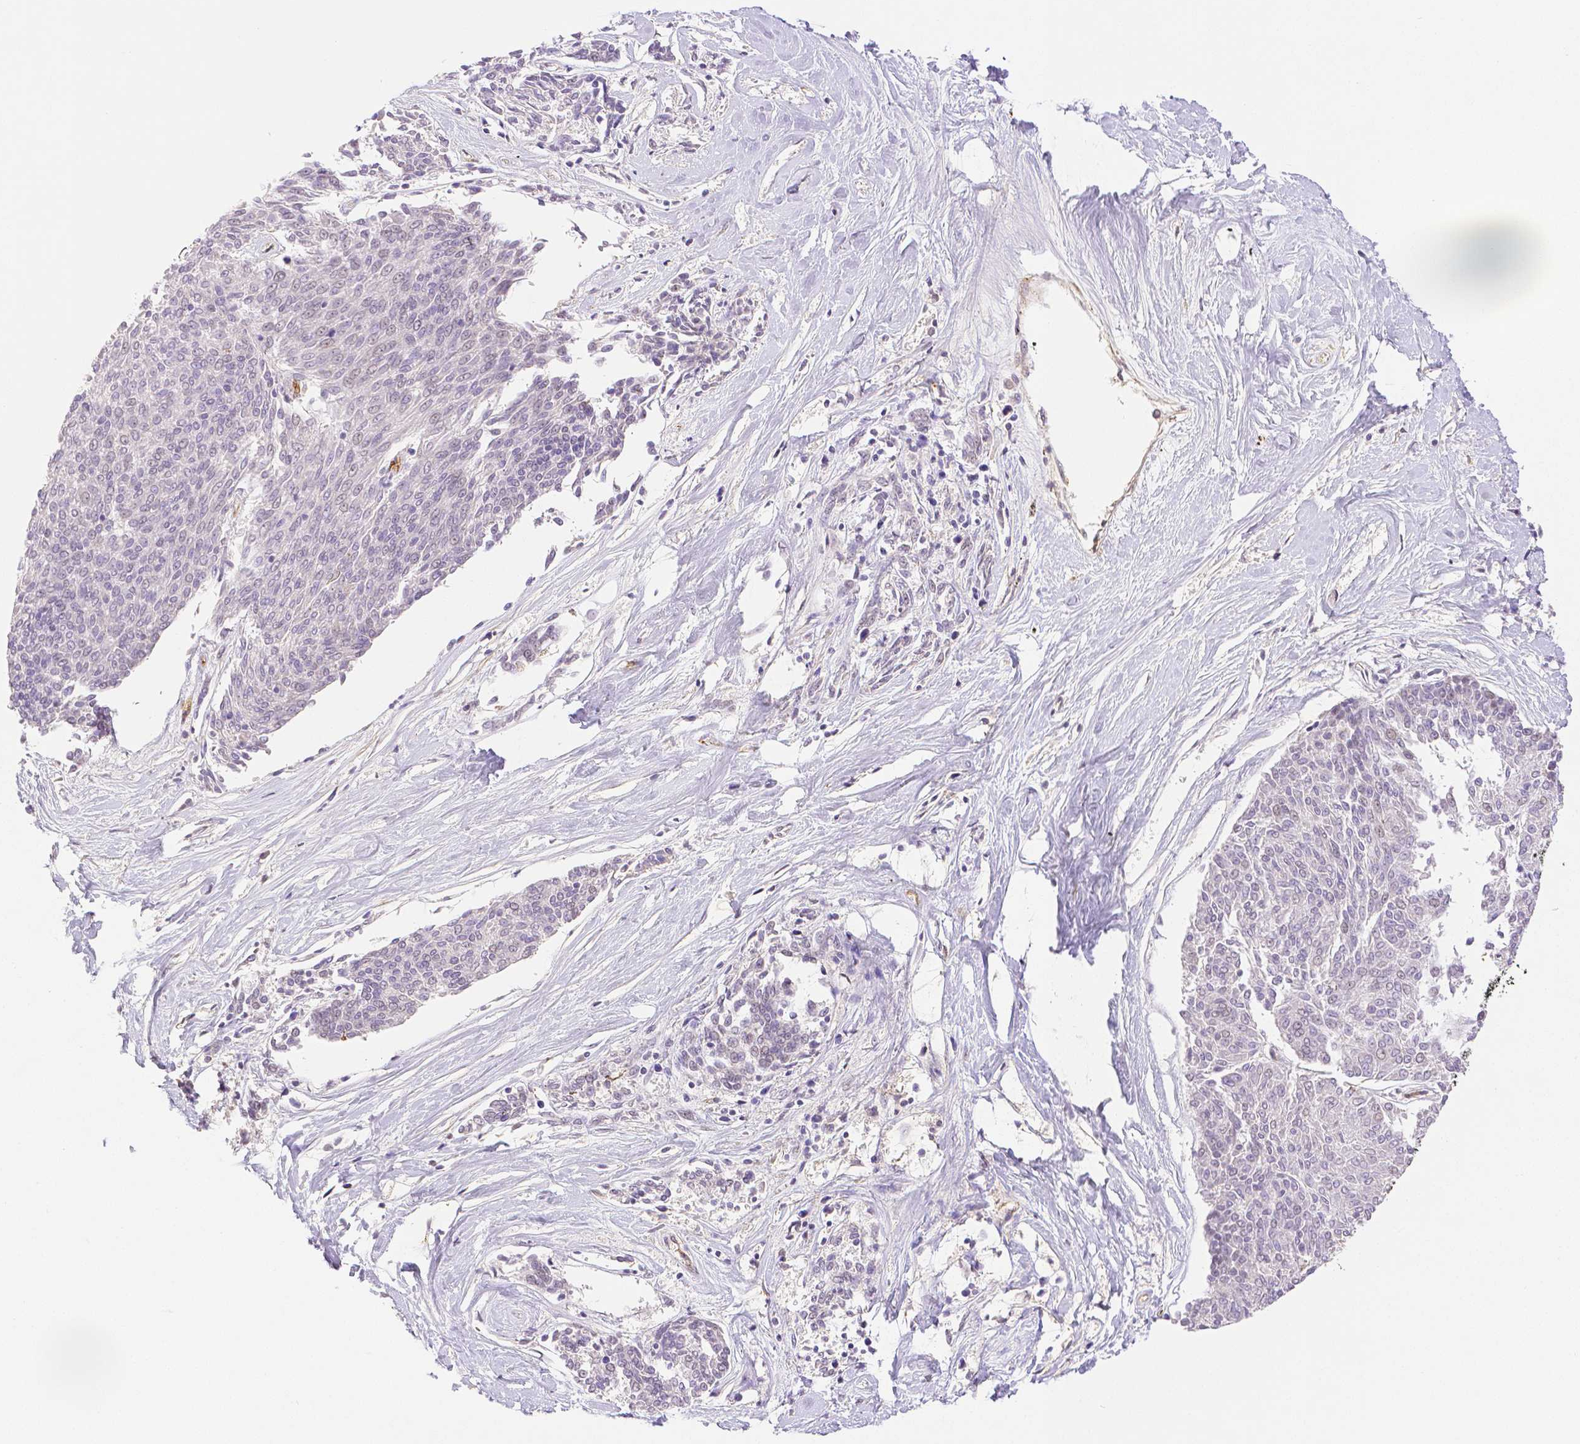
{"staining": {"intensity": "negative", "quantity": "none", "location": "none"}, "tissue": "melanoma", "cell_type": "Tumor cells", "image_type": "cancer", "snomed": [{"axis": "morphology", "description": "Malignant melanoma, NOS"}, {"axis": "topography", "description": "Skin"}], "caption": "This photomicrograph is of melanoma stained with IHC to label a protein in brown with the nuclei are counter-stained blue. There is no staining in tumor cells.", "gene": "THY1", "patient": {"sex": "female", "age": 72}}